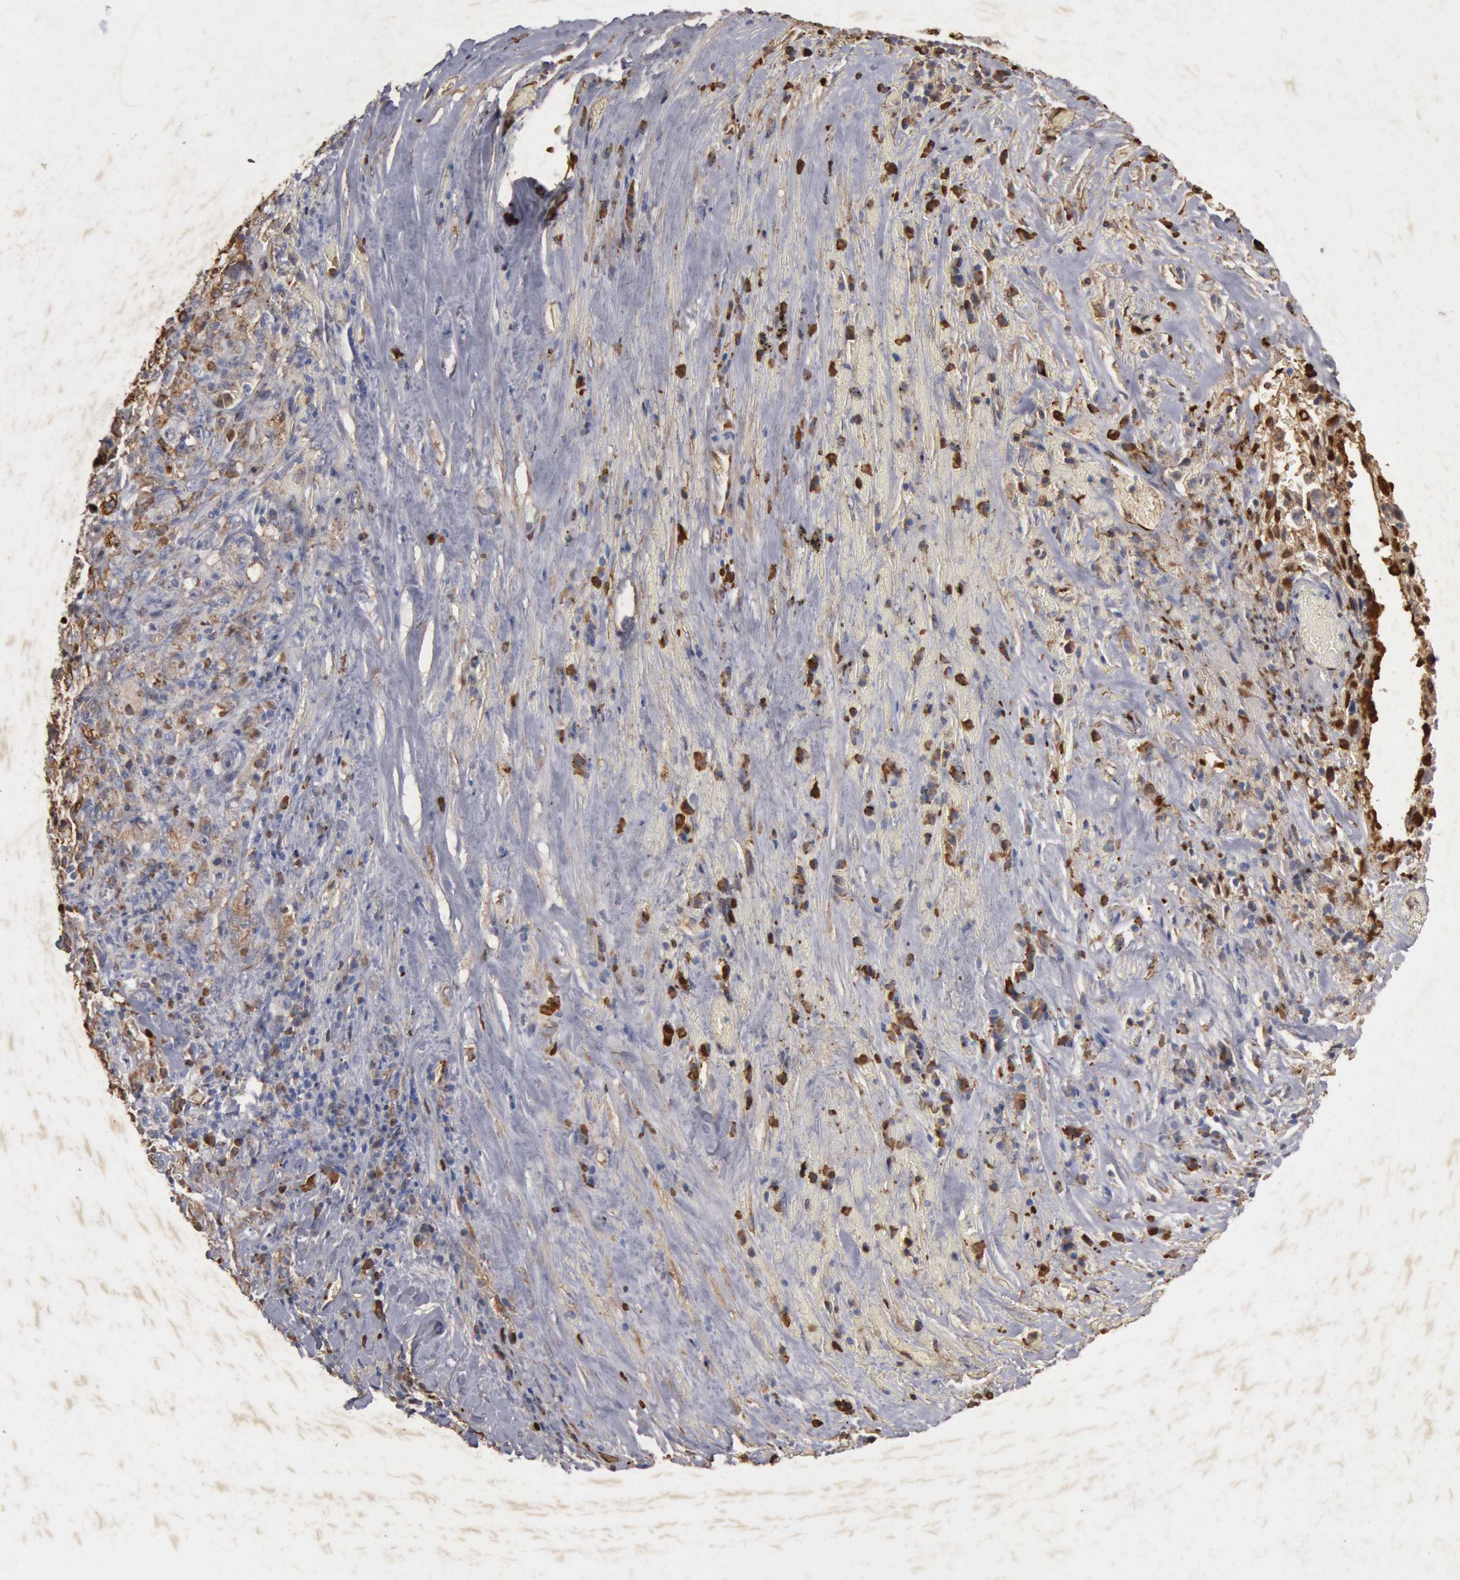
{"staining": {"intensity": "weak", "quantity": ">75%", "location": "cytoplasmic/membranous,nuclear"}, "tissue": "lung cancer", "cell_type": "Tumor cells", "image_type": "cancer", "snomed": [{"axis": "morphology", "description": "Squamous cell carcinoma, NOS"}, {"axis": "topography", "description": "Lung"}], "caption": "This is a photomicrograph of immunohistochemistry (IHC) staining of squamous cell carcinoma (lung), which shows weak positivity in the cytoplasmic/membranous and nuclear of tumor cells.", "gene": "FOXA2", "patient": {"sex": "male", "age": 64}}